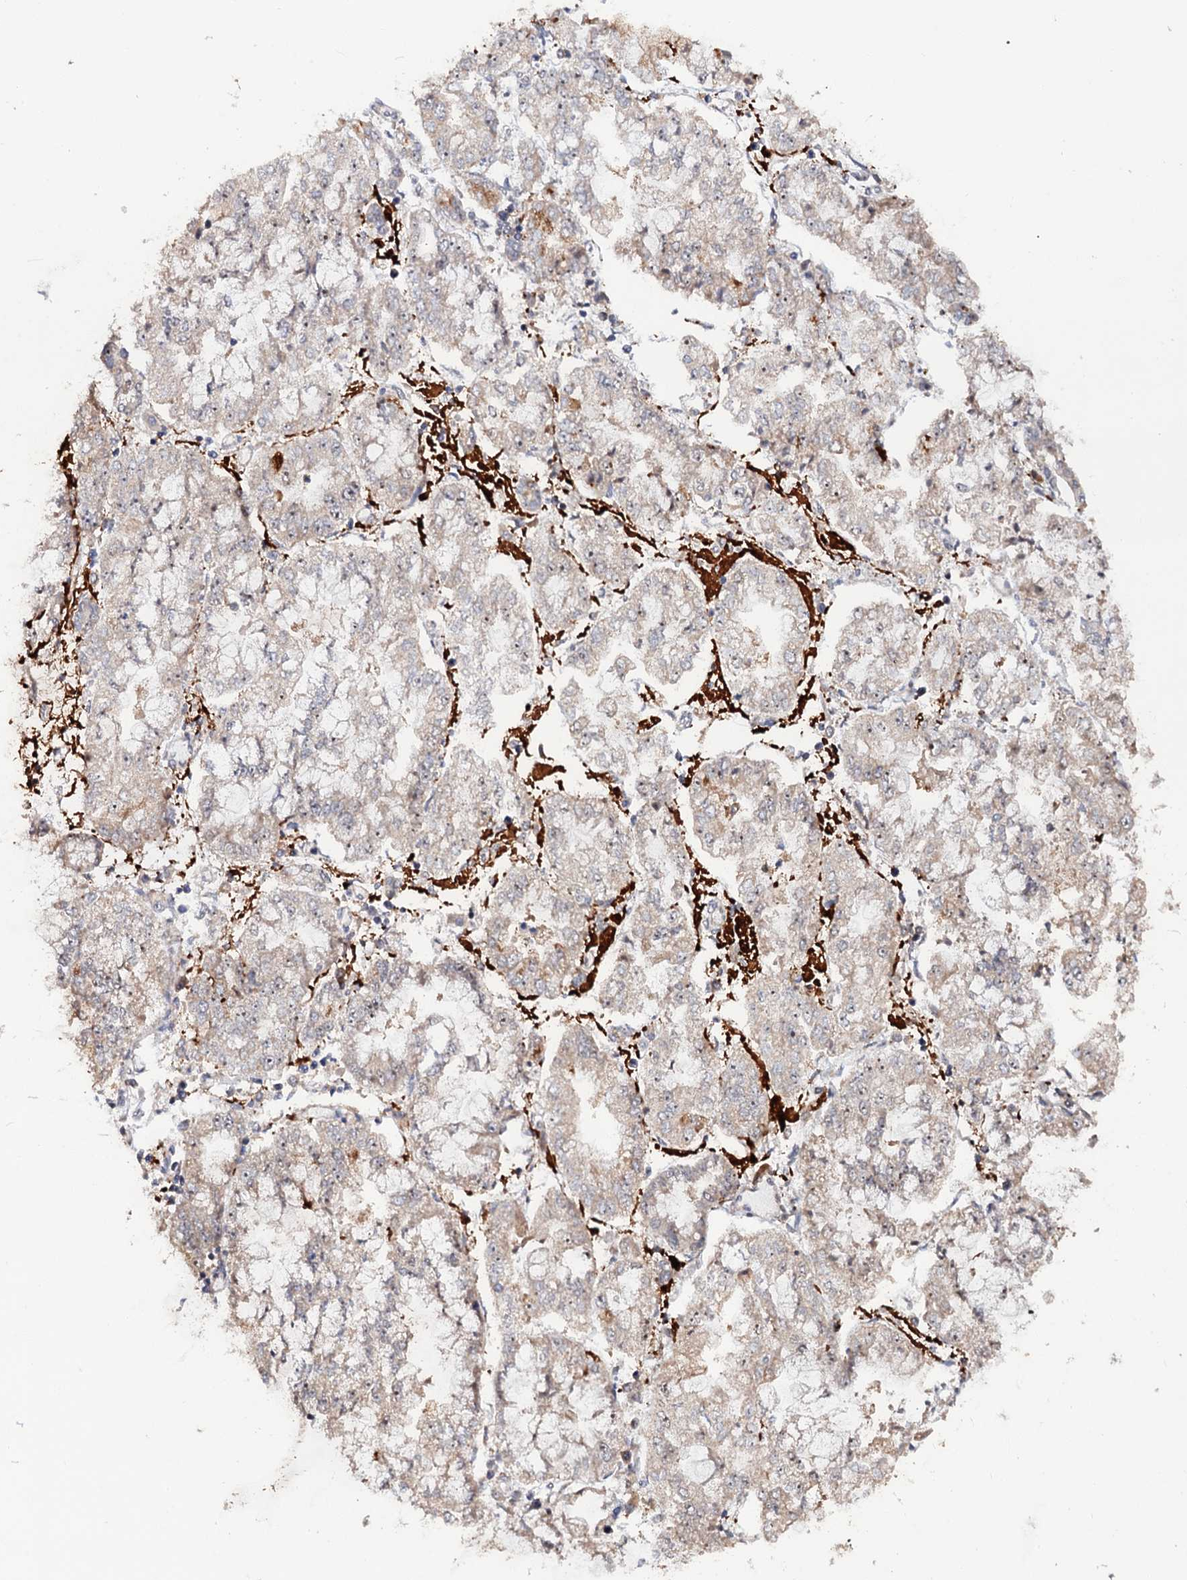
{"staining": {"intensity": "negative", "quantity": "none", "location": "none"}, "tissue": "stomach cancer", "cell_type": "Tumor cells", "image_type": "cancer", "snomed": [{"axis": "morphology", "description": "Adenocarcinoma, NOS"}, {"axis": "topography", "description": "Stomach"}], "caption": "The image exhibits no significant expression in tumor cells of stomach cancer. (Immunohistochemistry (ihc), brightfield microscopy, high magnification).", "gene": "LRRC63", "patient": {"sex": "male", "age": 76}}